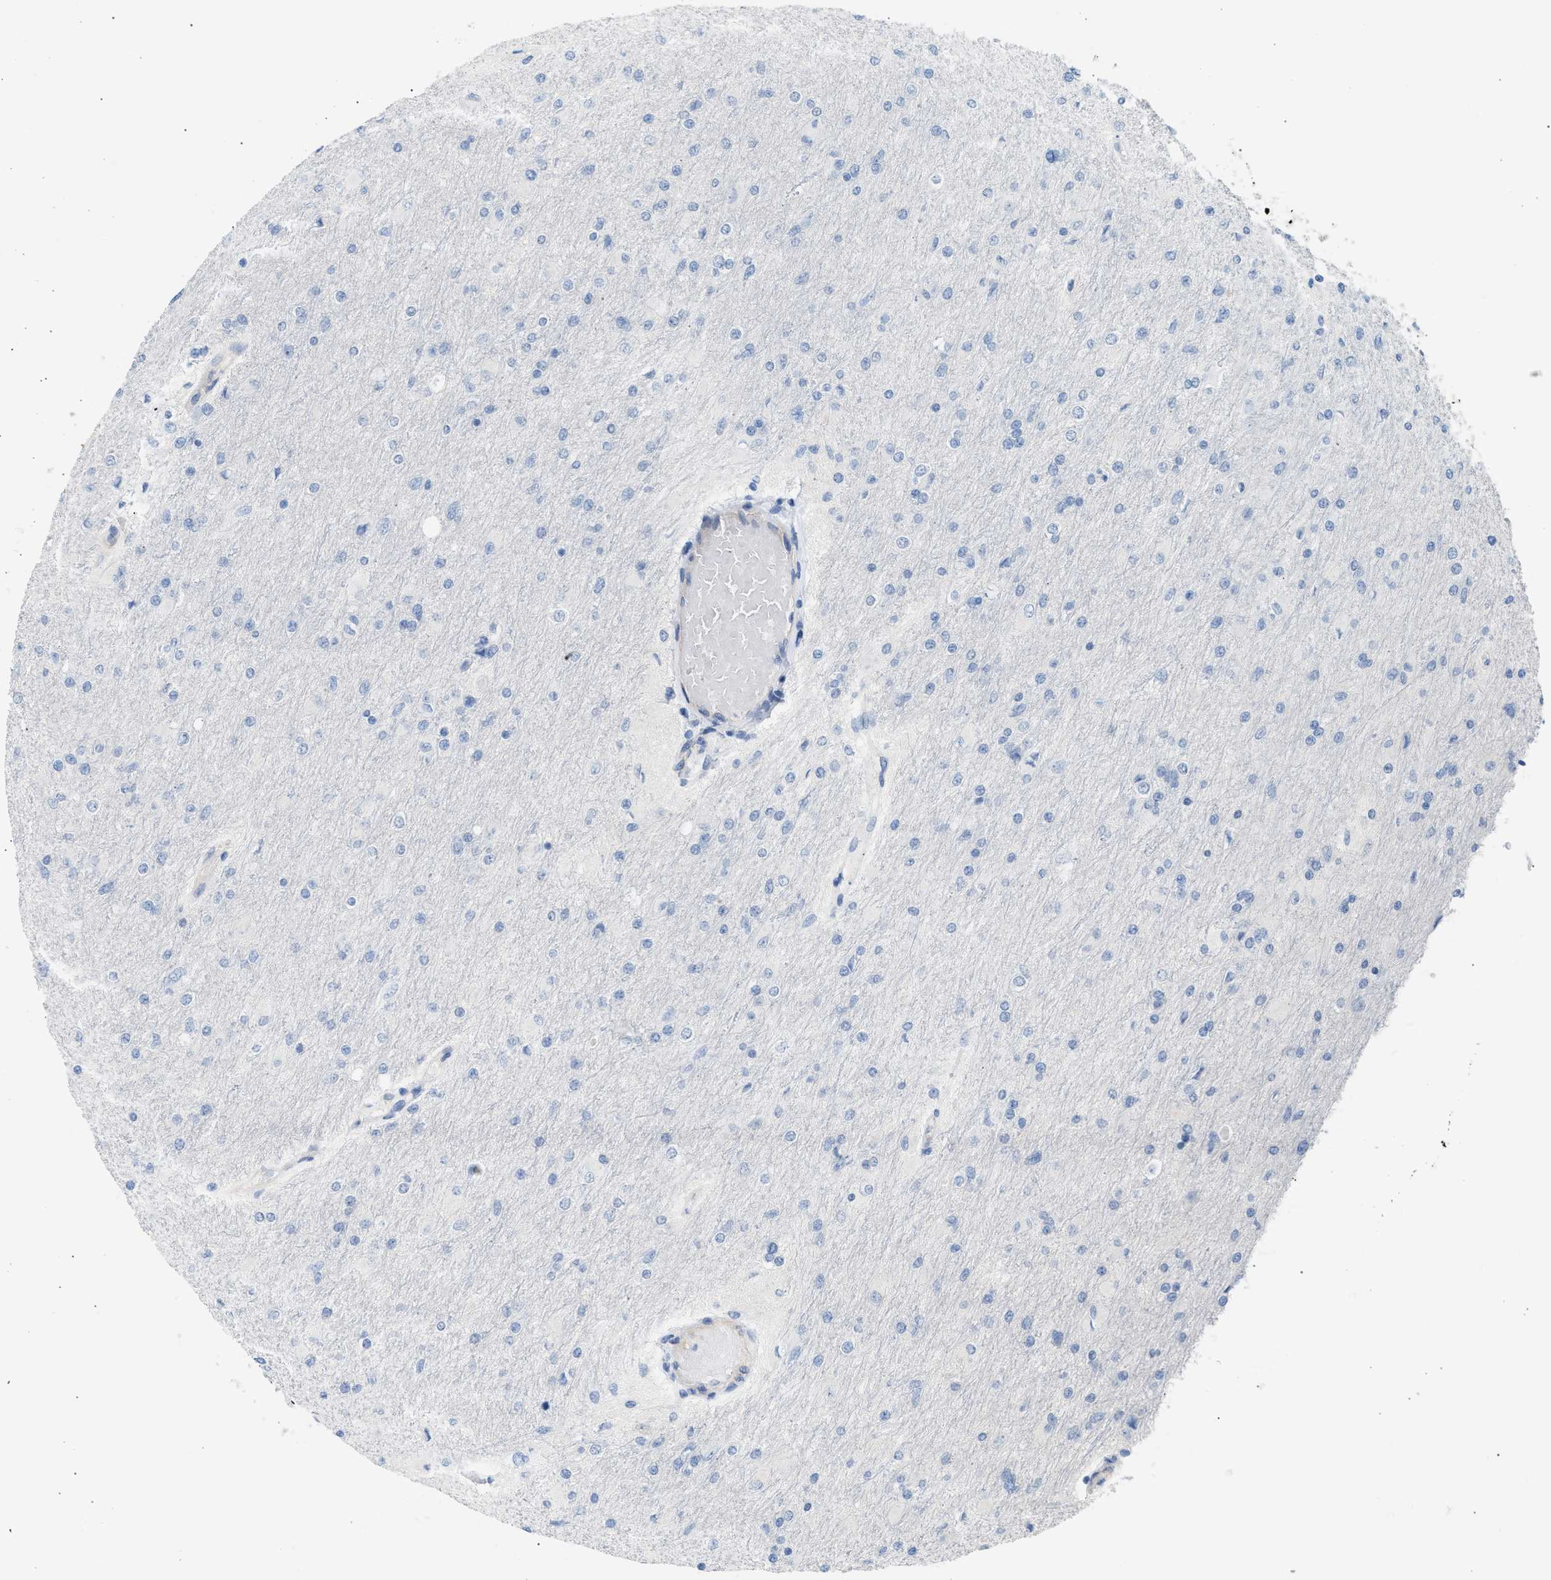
{"staining": {"intensity": "negative", "quantity": "none", "location": "none"}, "tissue": "glioma", "cell_type": "Tumor cells", "image_type": "cancer", "snomed": [{"axis": "morphology", "description": "Glioma, malignant, High grade"}, {"axis": "topography", "description": "Cerebral cortex"}], "caption": "The histopathology image displays no significant positivity in tumor cells of malignant glioma (high-grade). The staining is performed using DAB brown chromogen with nuclei counter-stained in using hematoxylin.", "gene": "ERBB2", "patient": {"sex": "female", "age": 36}}